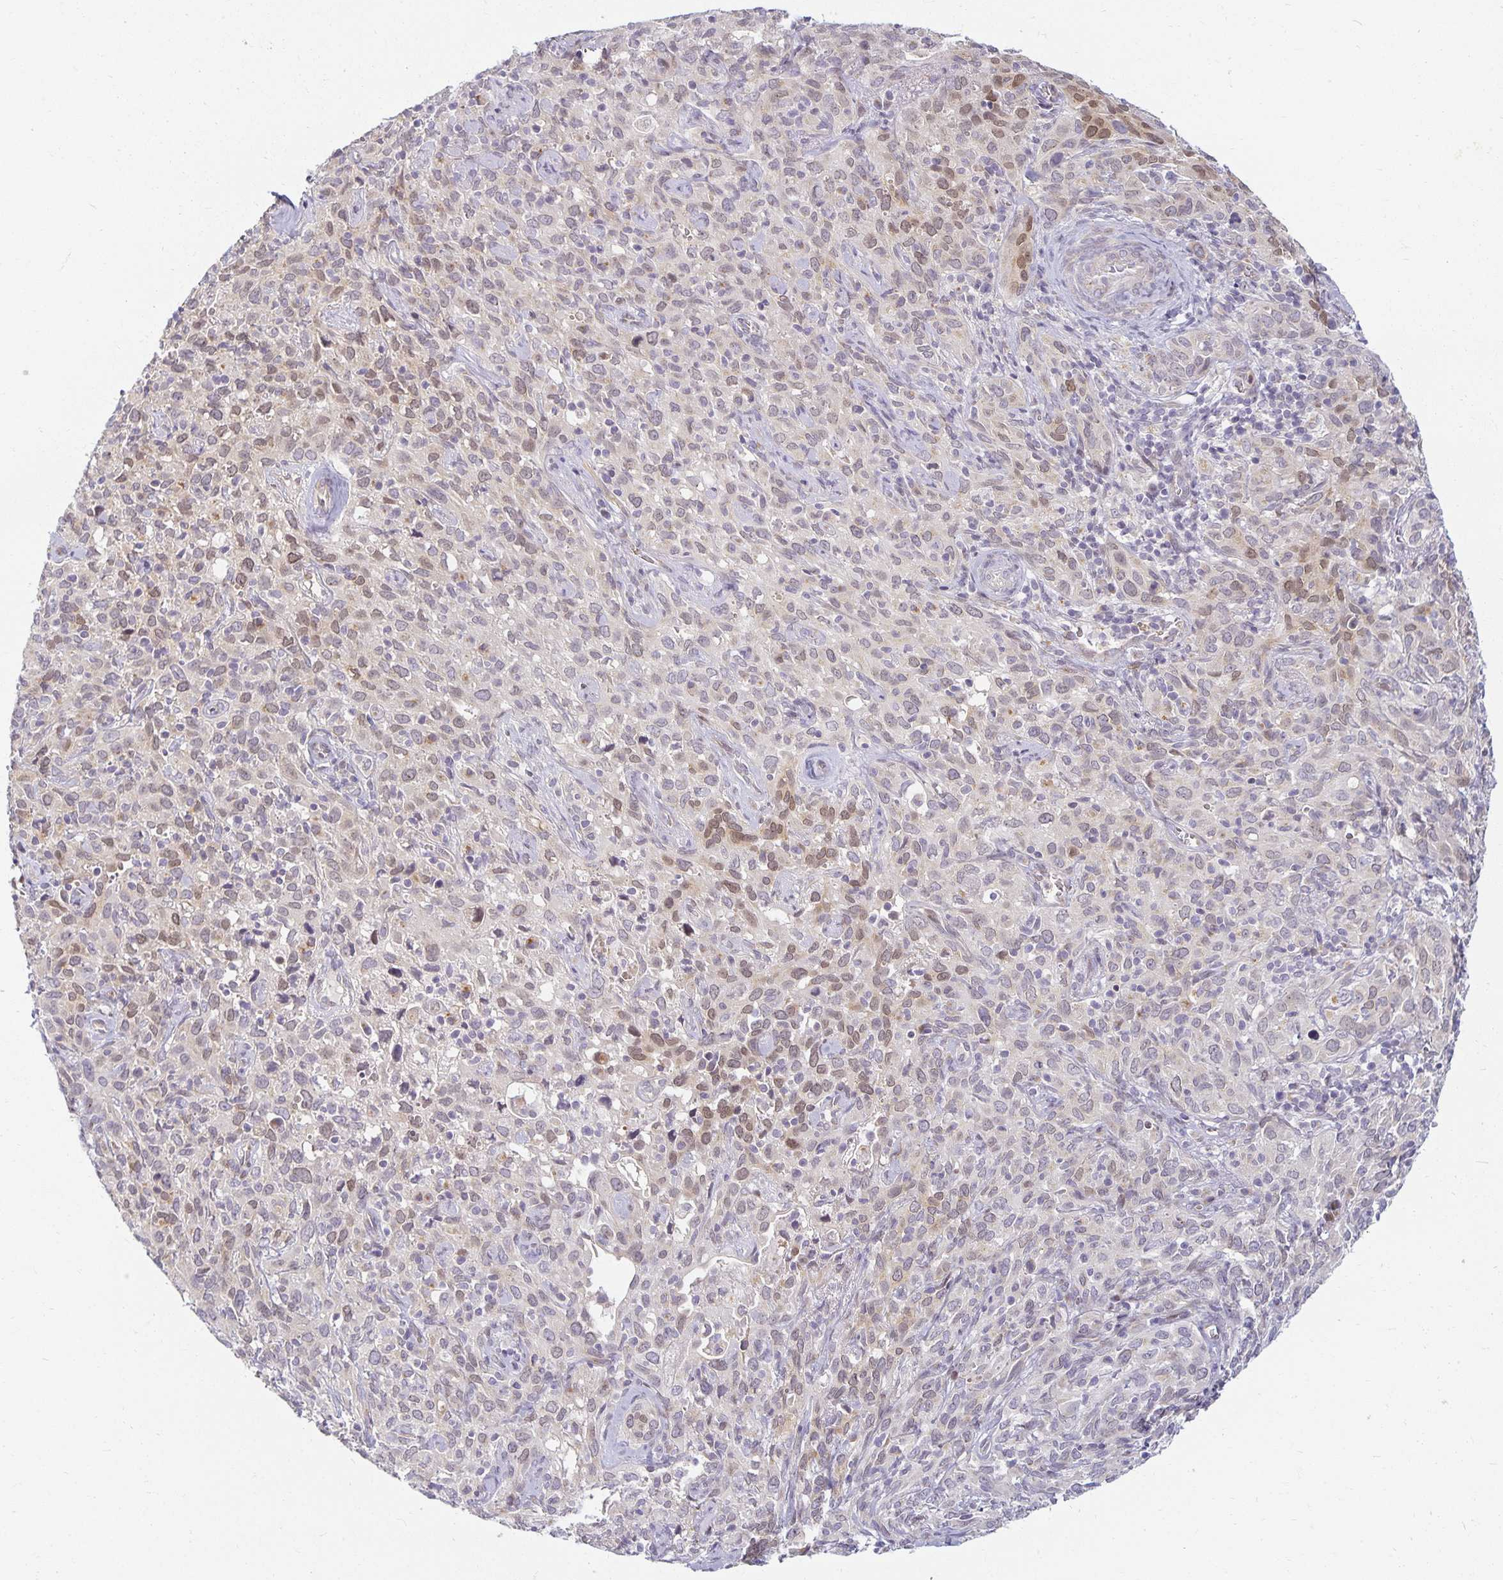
{"staining": {"intensity": "moderate", "quantity": "<25%", "location": "nuclear"}, "tissue": "cervical cancer", "cell_type": "Tumor cells", "image_type": "cancer", "snomed": [{"axis": "morphology", "description": "Normal tissue, NOS"}, {"axis": "morphology", "description": "Squamous cell carcinoma, NOS"}, {"axis": "topography", "description": "Cervix"}], "caption": "A histopathology image of human squamous cell carcinoma (cervical) stained for a protein reveals moderate nuclear brown staining in tumor cells.", "gene": "EHF", "patient": {"sex": "female", "age": 51}}